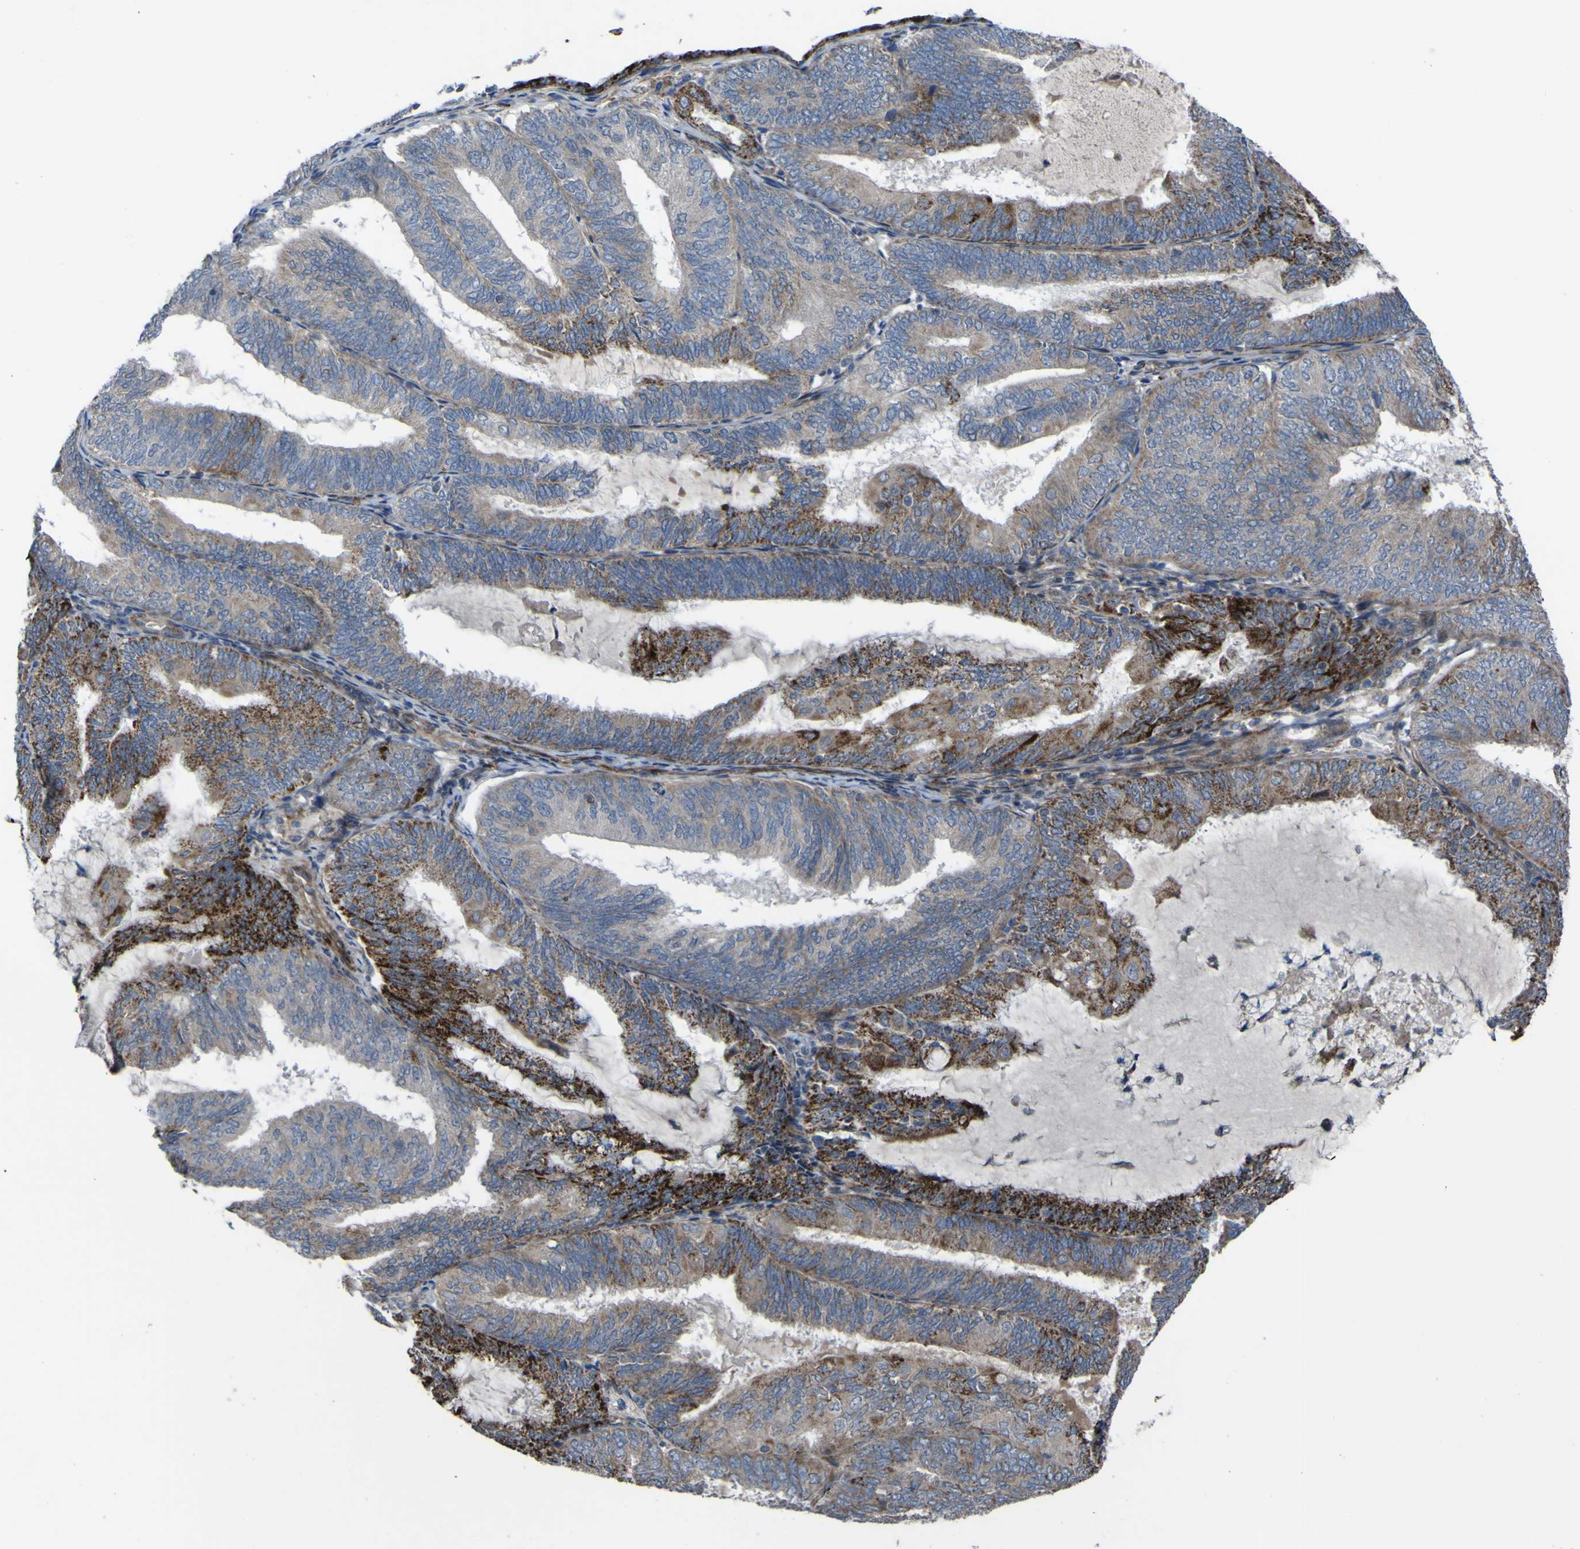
{"staining": {"intensity": "strong", "quantity": "25%-75%", "location": "cytoplasmic/membranous"}, "tissue": "endometrial cancer", "cell_type": "Tumor cells", "image_type": "cancer", "snomed": [{"axis": "morphology", "description": "Adenocarcinoma, NOS"}, {"axis": "topography", "description": "Endometrium"}], "caption": "Immunohistochemical staining of adenocarcinoma (endometrial) shows strong cytoplasmic/membranous protein expression in approximately 25%-75% of tumor cells.", "gene": "GPLD1", "patient": {"sex": "female", "age": 81}}